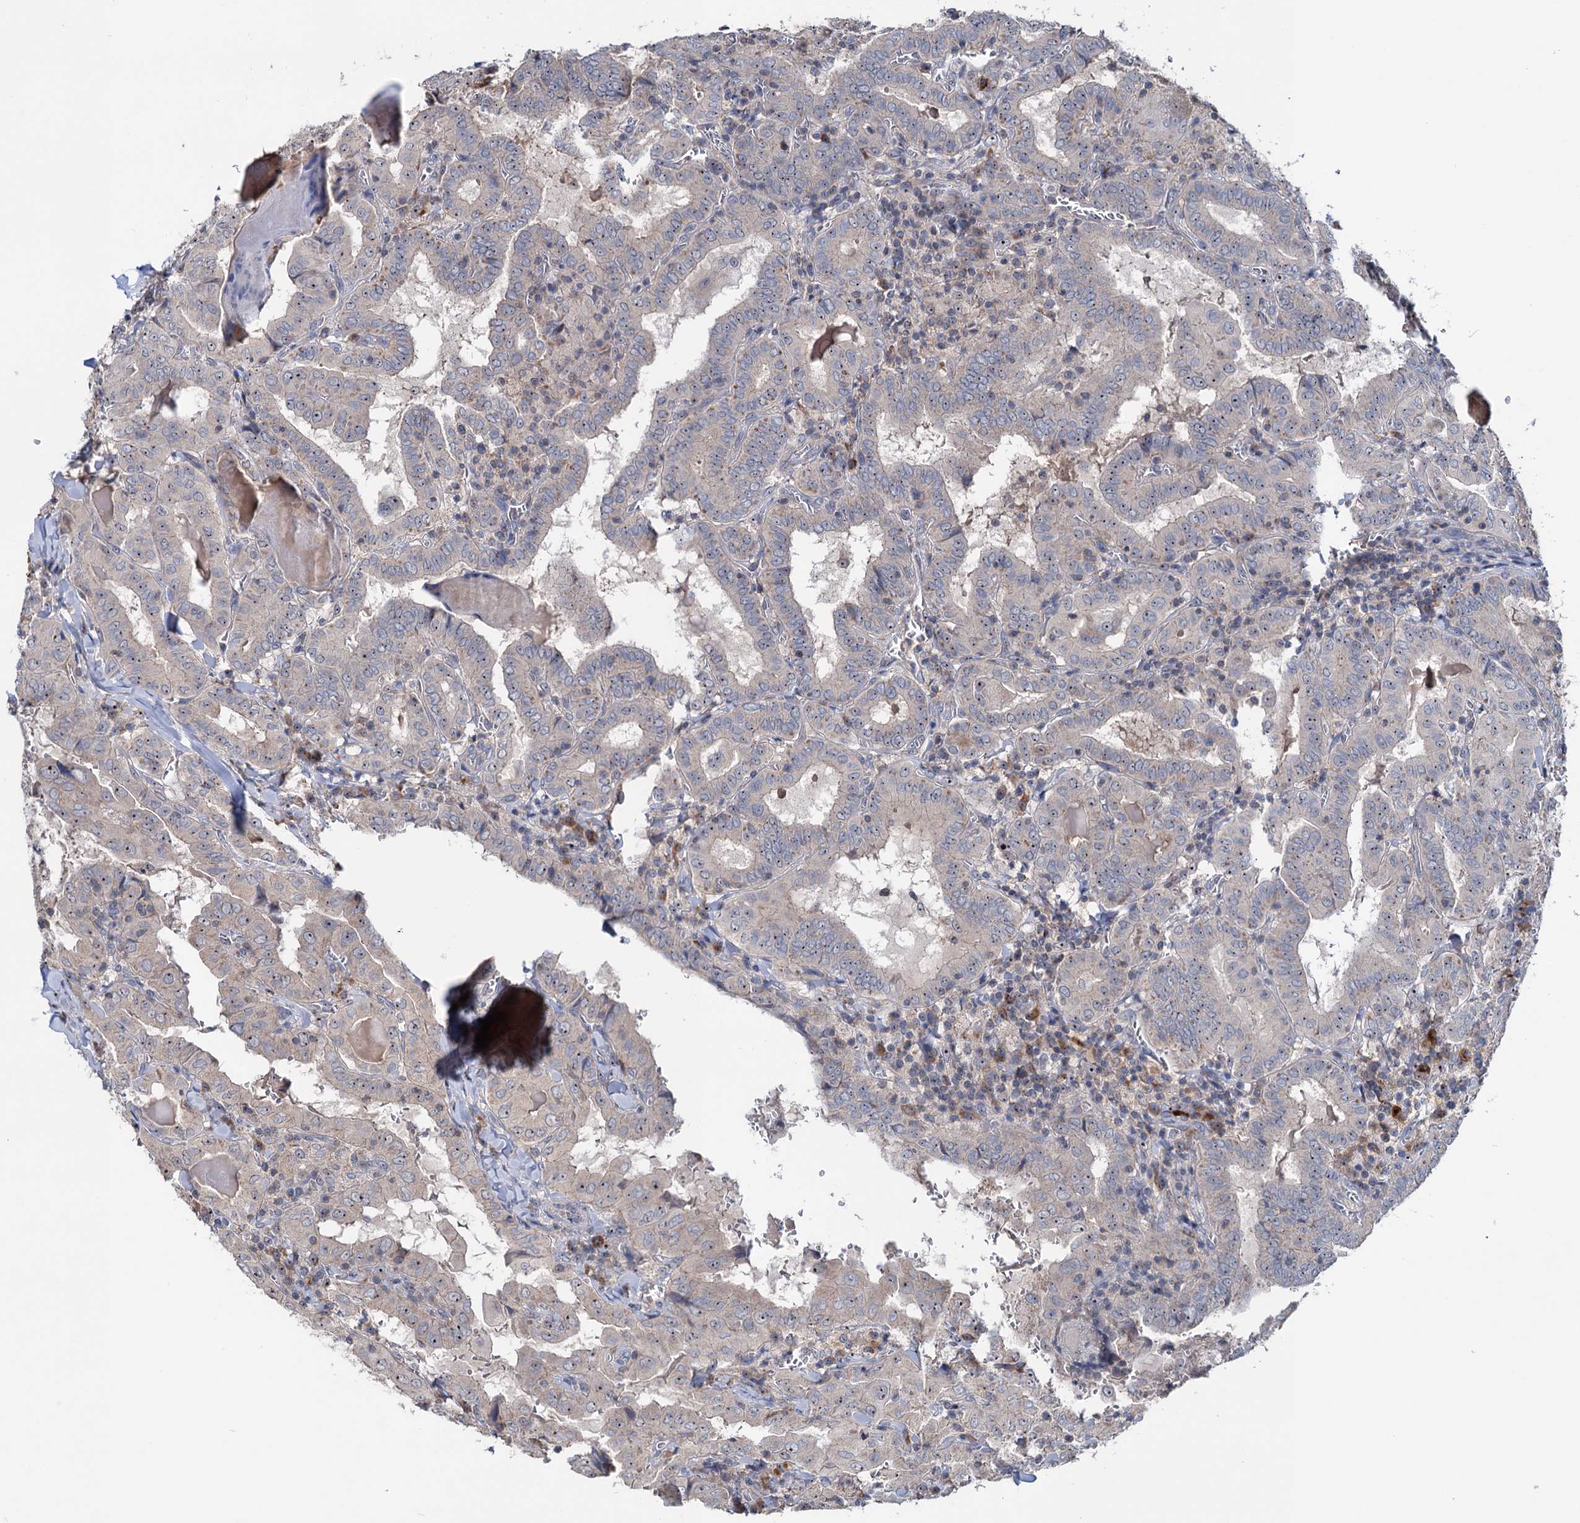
{"staining": {"intensity": "weak", "quantity": "<25%", "location": "nuclear"}, "tissue": "thyroid cancer", "cell_type": "Tumor cells", "image_type": "cancer", "snomed": [{"axis": "morphology", "description": "Papillary adenocarcinoma, NOS"}, {"axis": "topography", "description": "Thyroid gland"}], "caption": "IHC of human thyroid cancer exhibits no positivity in tumor cells.", "gene": "HTR3B", "patient": {"sex": "female", "age": 72}}